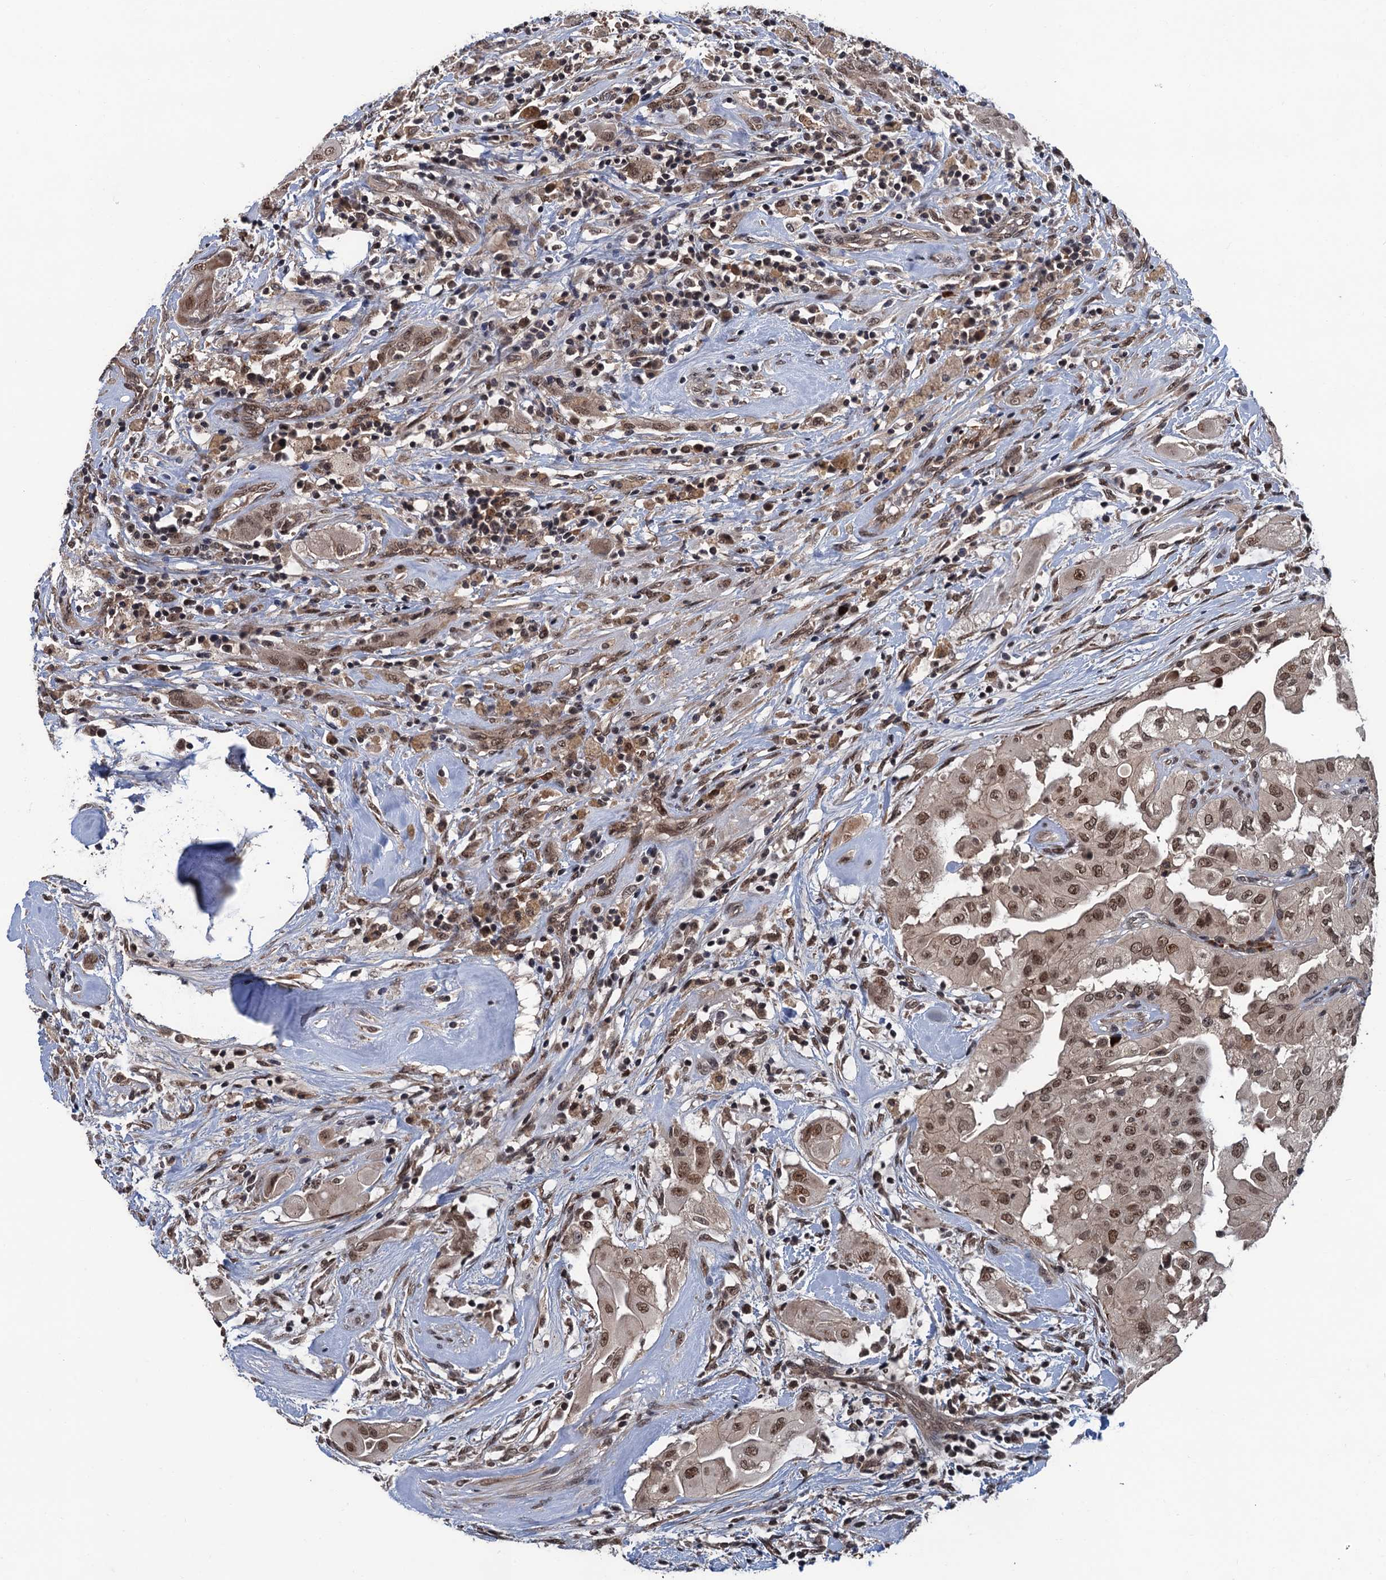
{"staining": {"intensity": "moderate", "quantity": ">75%", "location": "nuclear"}, "tissue": "thyroid cancer", "cell_type": "Tumor cells", "image_type": "cancer", "snomed": [{"axis": "morphology", "description": "Papillary adenocarcinoma, NOS"}, {"axis": "topography", "description": "Thyroid gland"}], "caption": "Immunohistochemistry image of thyroid cancer (papillary adenocarcinoma) stained for a protein (brown), which shows medium levels of moderate nuclear staining in approximately >75% of tumor cells.", "gene": "RASSF4", "patient": {"sex": "female", "age": 59}}